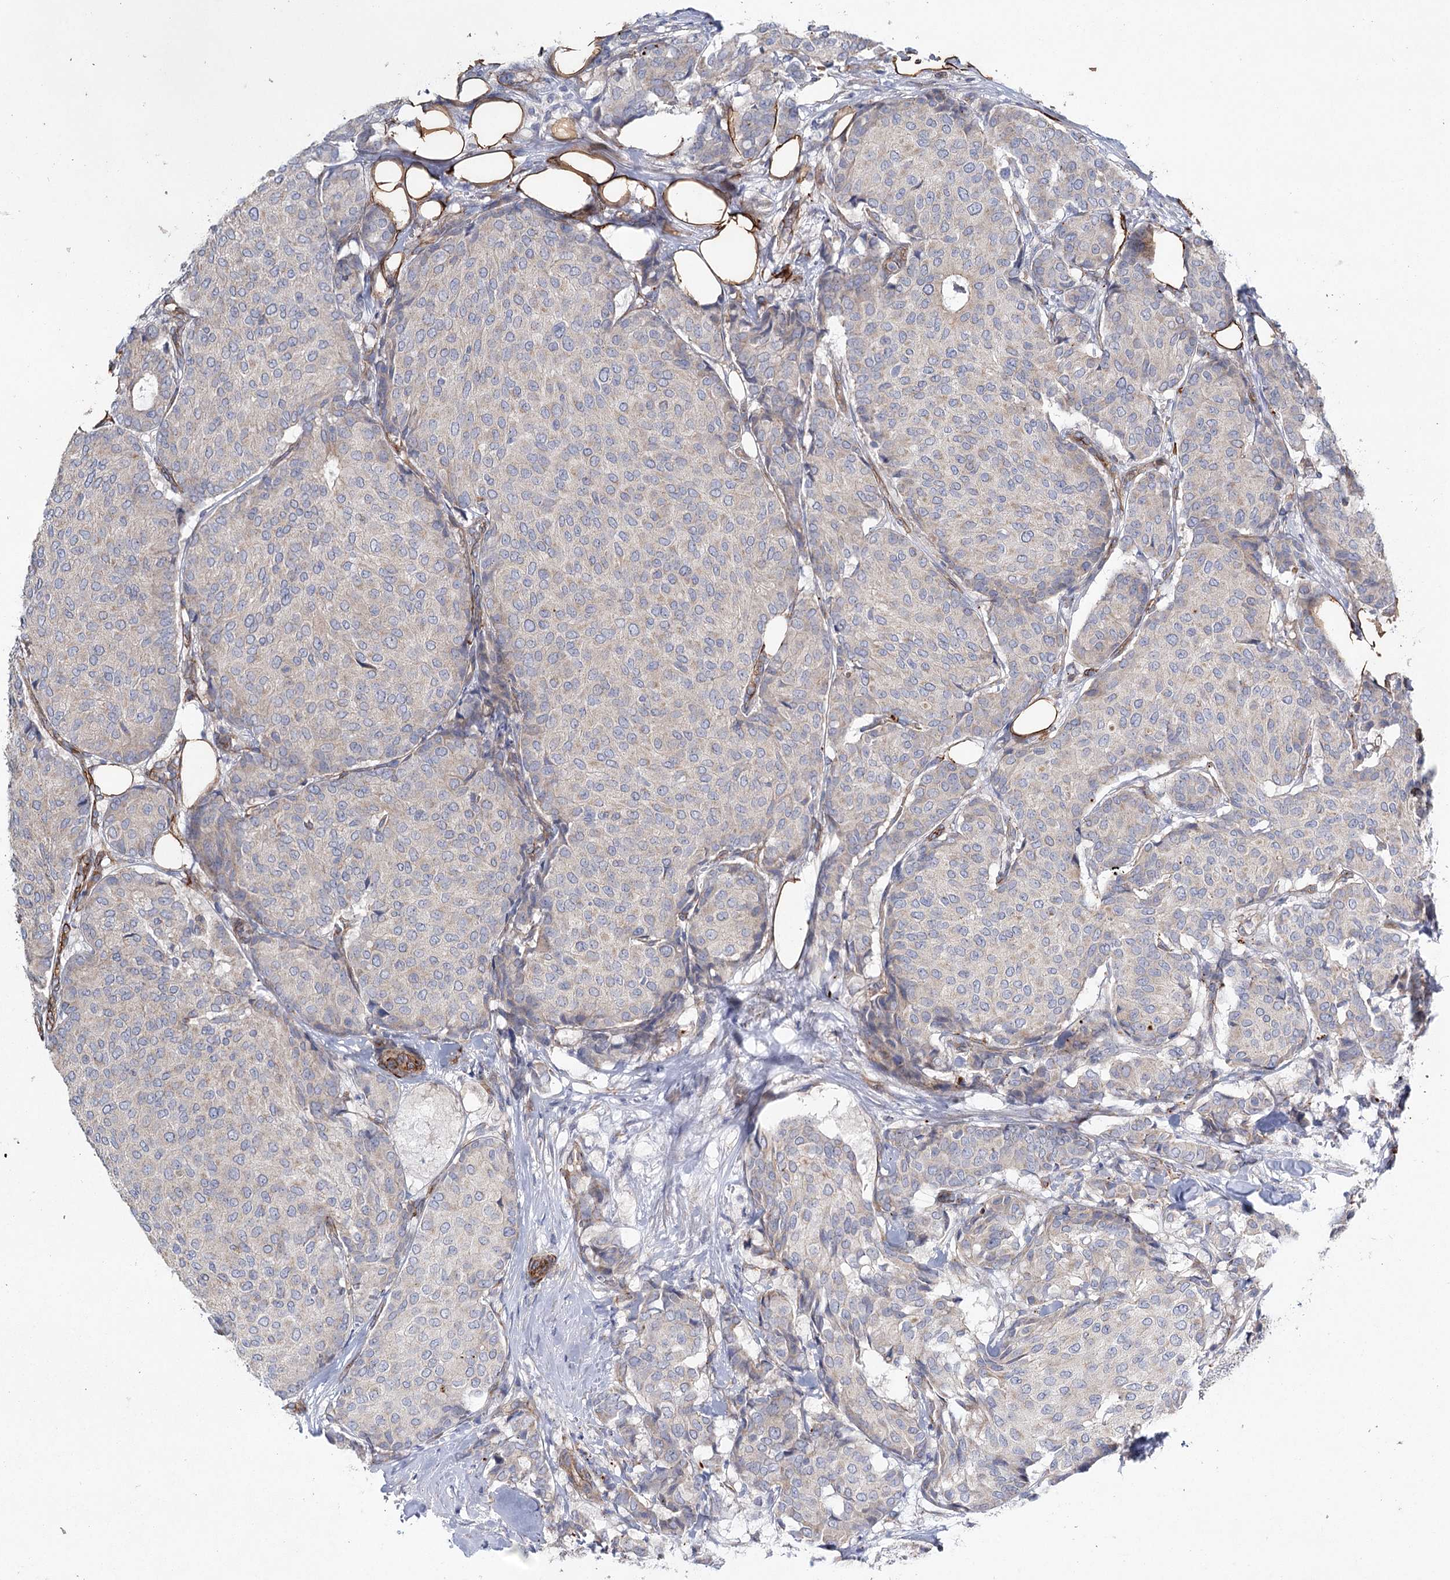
{"staining": {"intensity": "negative", "quantity": "none", "location": "none"}, "tissue": "breast cancer", "cell_type": "Tumor cells", "image_type": "cancer", "snomed": [{"axis": "morphology", "description": "Duct carcinoma"}, {"axis": "topography", "description": "Breast"}], "caption": "This is an immunohistochemistry micrograph of breast cancer. There is no positivity in tumor cells.", "gene": "TMEM164", "patient": {"sex": "female", "age": 75}}